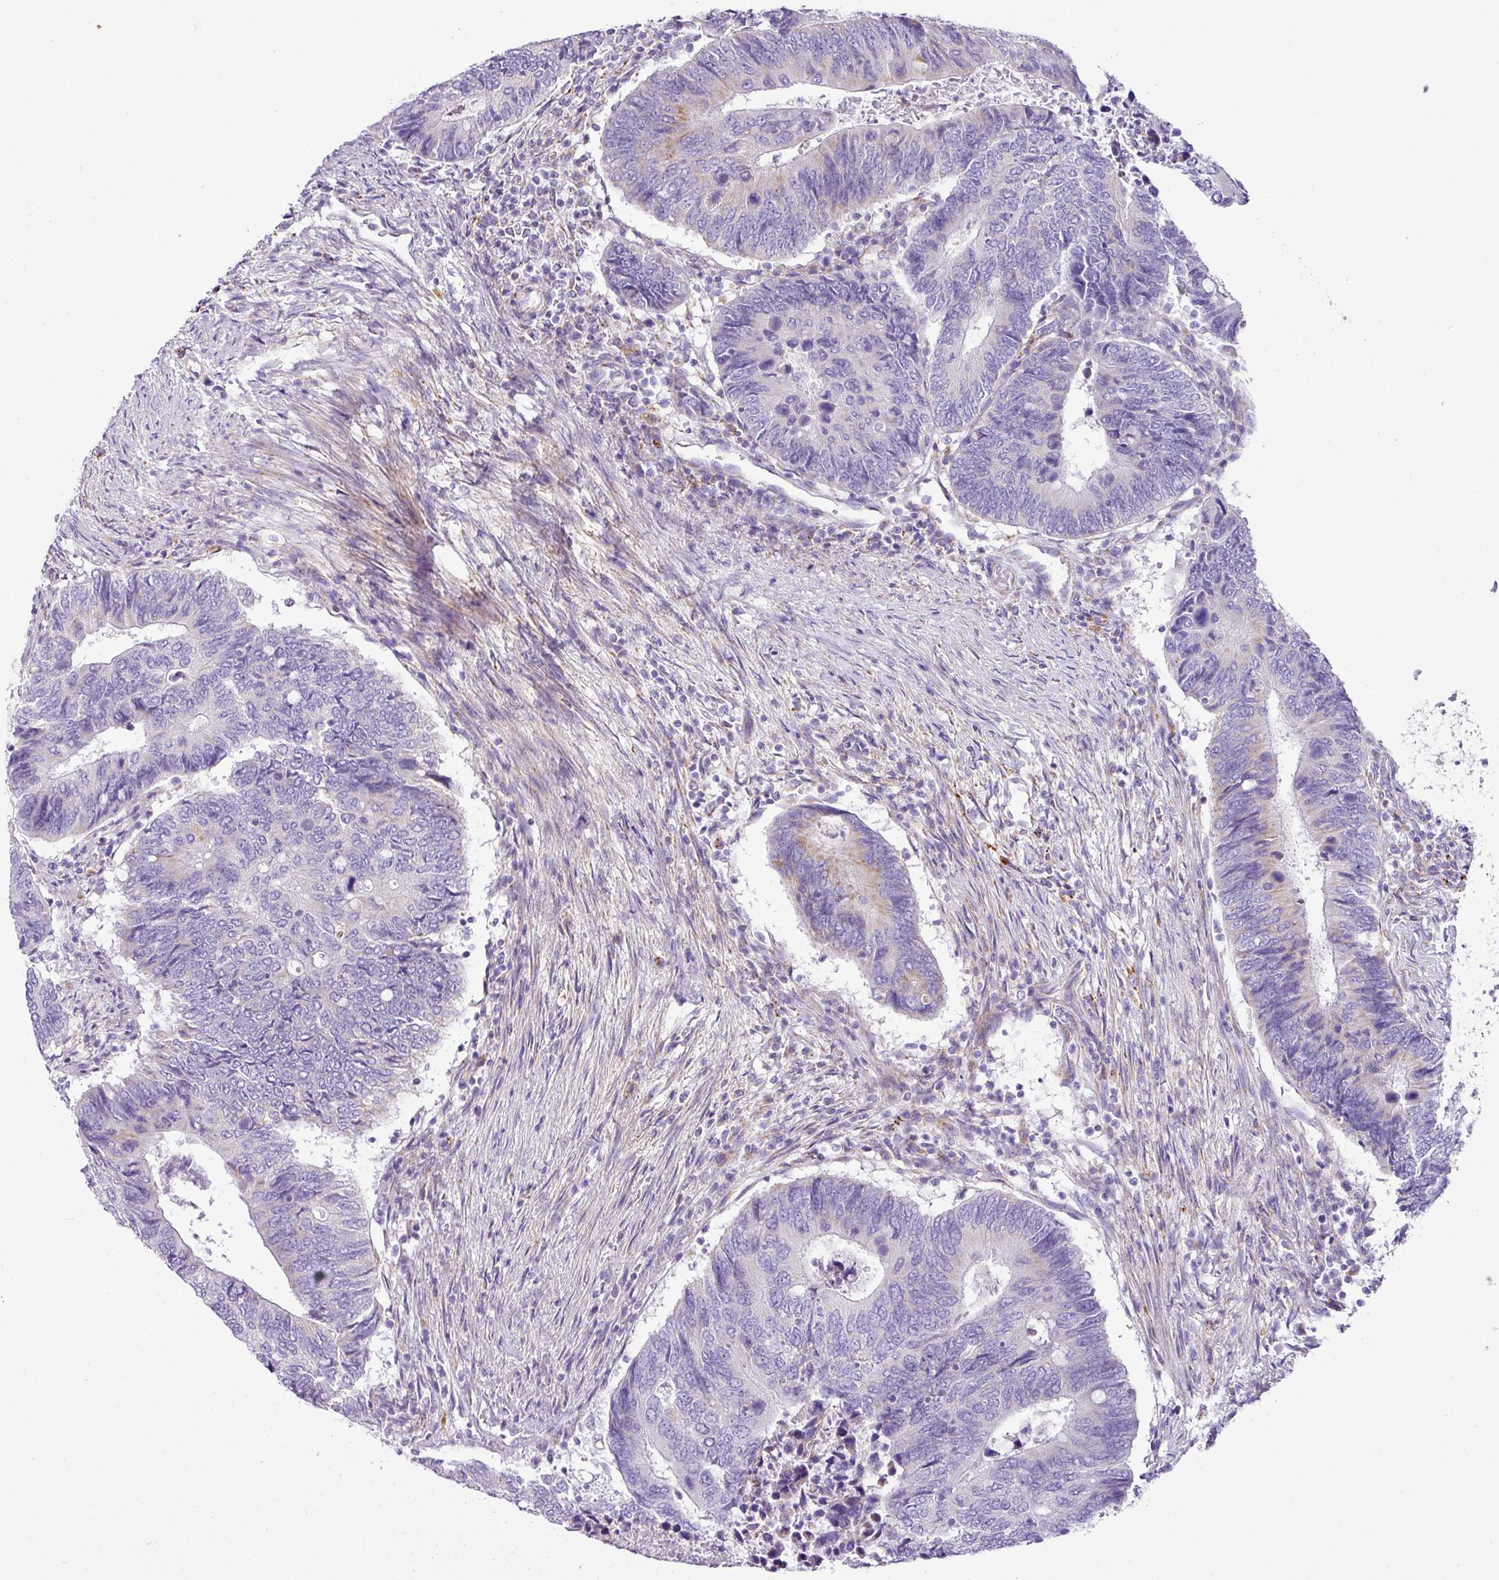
{"staining": {"intensity": "moderate", "quantity": "<25%", "location": "cytoplasmic/membranous"}, "tissue": "colorectal cancer", "cell_type": "Tumor cells", "image_type": "cancer", "snomed": [{"axis": "morphology", "description": "Adenocarcinoma, NOS"}, {"axis": "topography", "description": "Colon"}], "caption": "Colorectal cancer (adenocarcinoma) stained for a protein (brown) reveals moderate cytoplasmic/membranous positive staining in approximately <25% of tumor cells.", "gene": "PGAP4", "patient": {"sex": "male", "age": 87}}